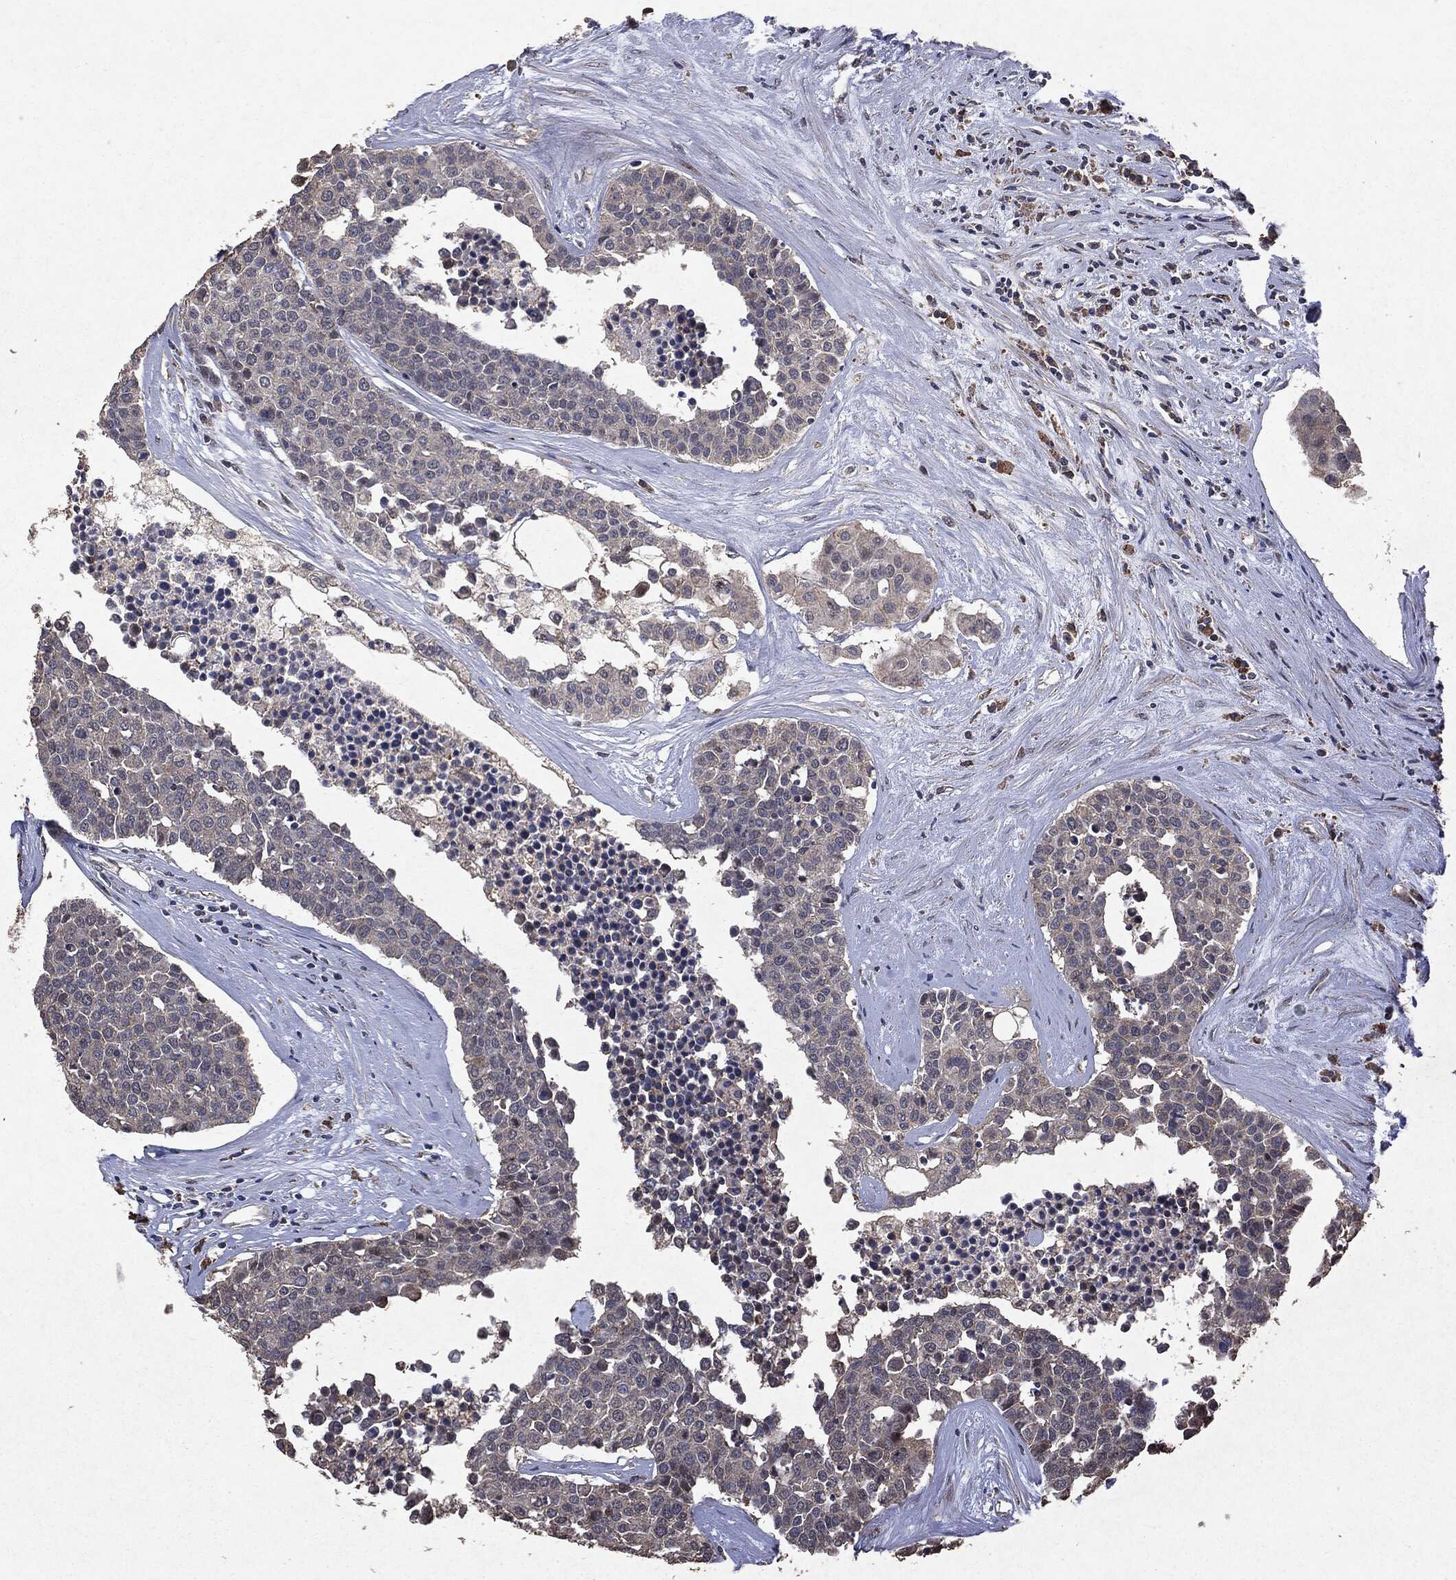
{"staining": {"intensity": "negative", "quantity": "none", "location": "none"}, "tissue": "carcinoid", "cell_type": "Tumor cells", "image_type": "cancer", "snomed": [{"axis": "morphology", "description": "Carcinoid, malignant, NOS"}, {"axis": "topography", "description": "Colon"}], "caption": "A micrograph of carcinoid stained for a protein displays no brown staining in tumor cells. (Immunohistochemistry (ihc), brightfield microscopy, high magnification).", "gene": "PTEN", "patient": {"sex": "male", "age": 81}}